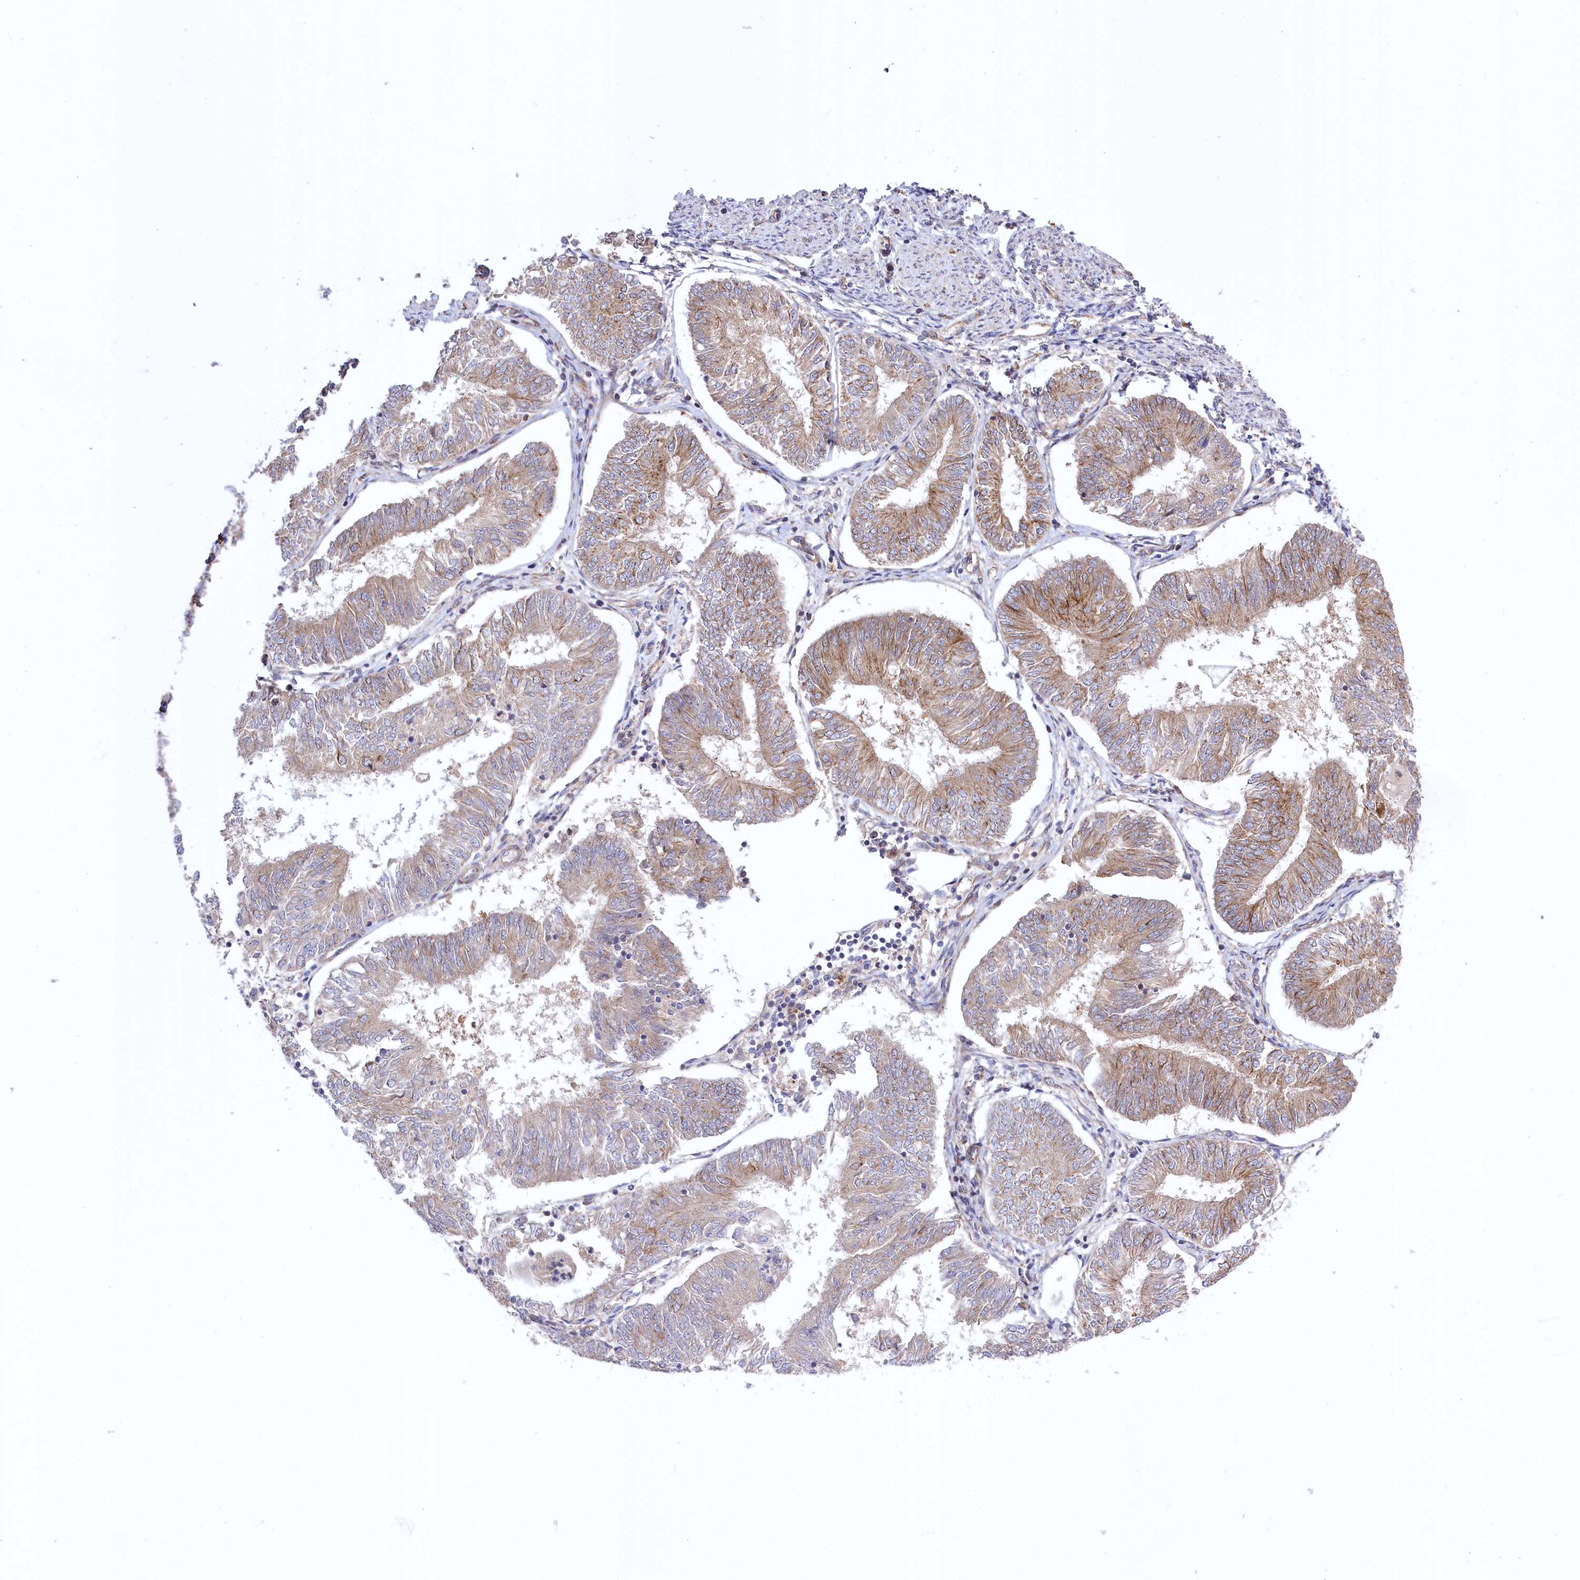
{"staining": {"intensity": "strong", "quantity": "25%-75%", "location": "cytoplasmic/membranous"}, "tissue": "endometrial cancer", "cell_type": "Tumor cells", "image_type": "cancer", "snomed": [{"axis": "morphology", "description": "Adenocarcinoma, NOS"}, {"axis": "topography", "description": "Endometrium"}], "caption": "Immunohistochemical staining of adenocarcinoma (endometrial) shows high levels of strong cytoplasmic/membranous protein positivity in about 25%-75% of tumor cells.", "gene": "TRUB1", "patient": {"sex": "female", "age": 58}}